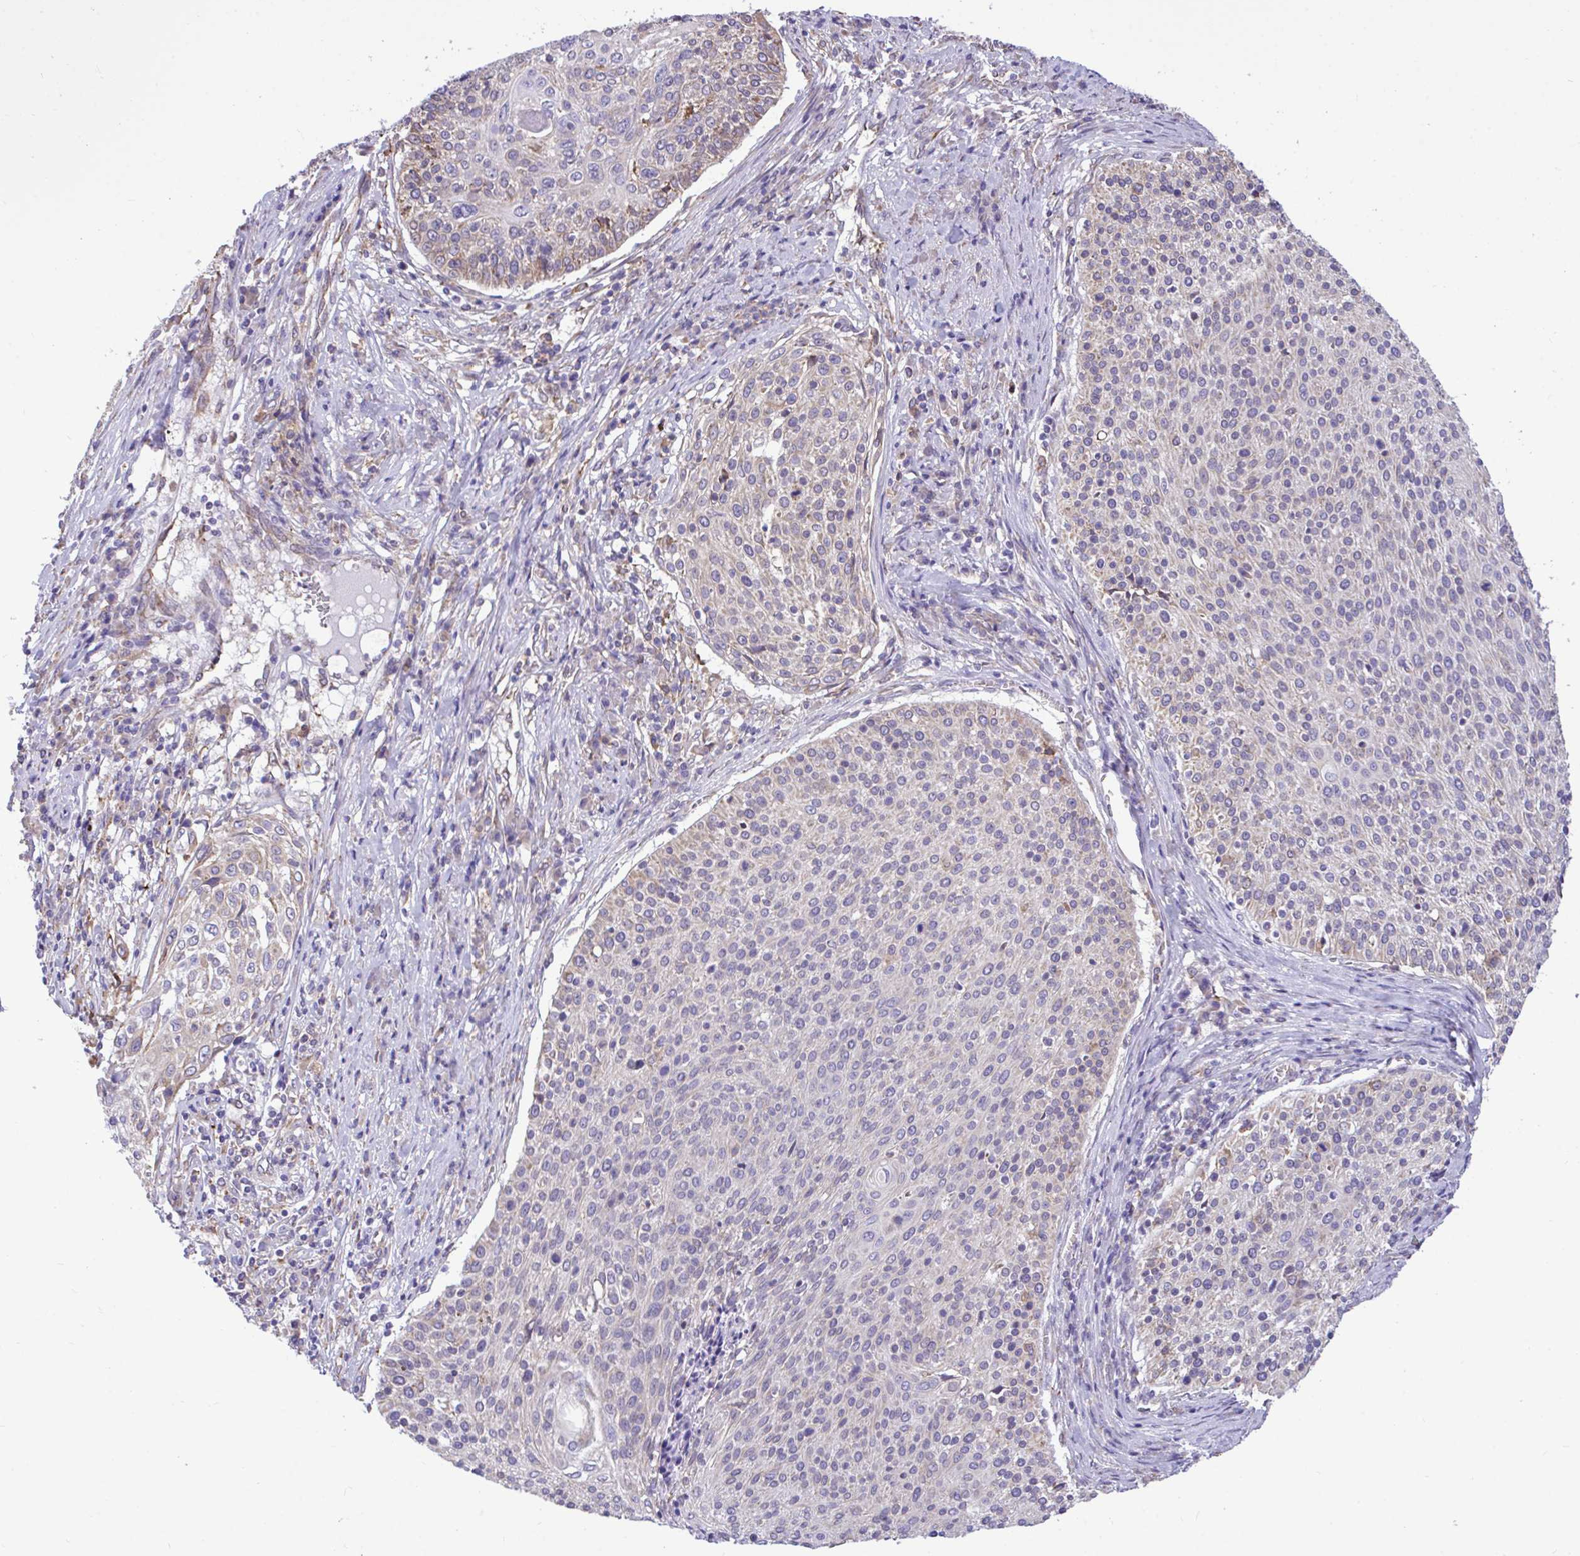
{"staining": {"intensity": "weak", "quantity": "<25%", "location": "cytoplasmic/membranous"}, "tissue": "cervical cancer", "cell_type": "Tumor cells", "image_type": "cancer", "snomed": [{"axis": "morphology", "description": "Squamous cell carcinoma, NOS"}, {"axis": "topography", "description": "Cervix"}], "caption": "There is no significant staining in tumor cells of cervical cancer (squamous cell carcinoma).", "gene": "PIGK", "patient": {"sex": "female", "age": 31}}